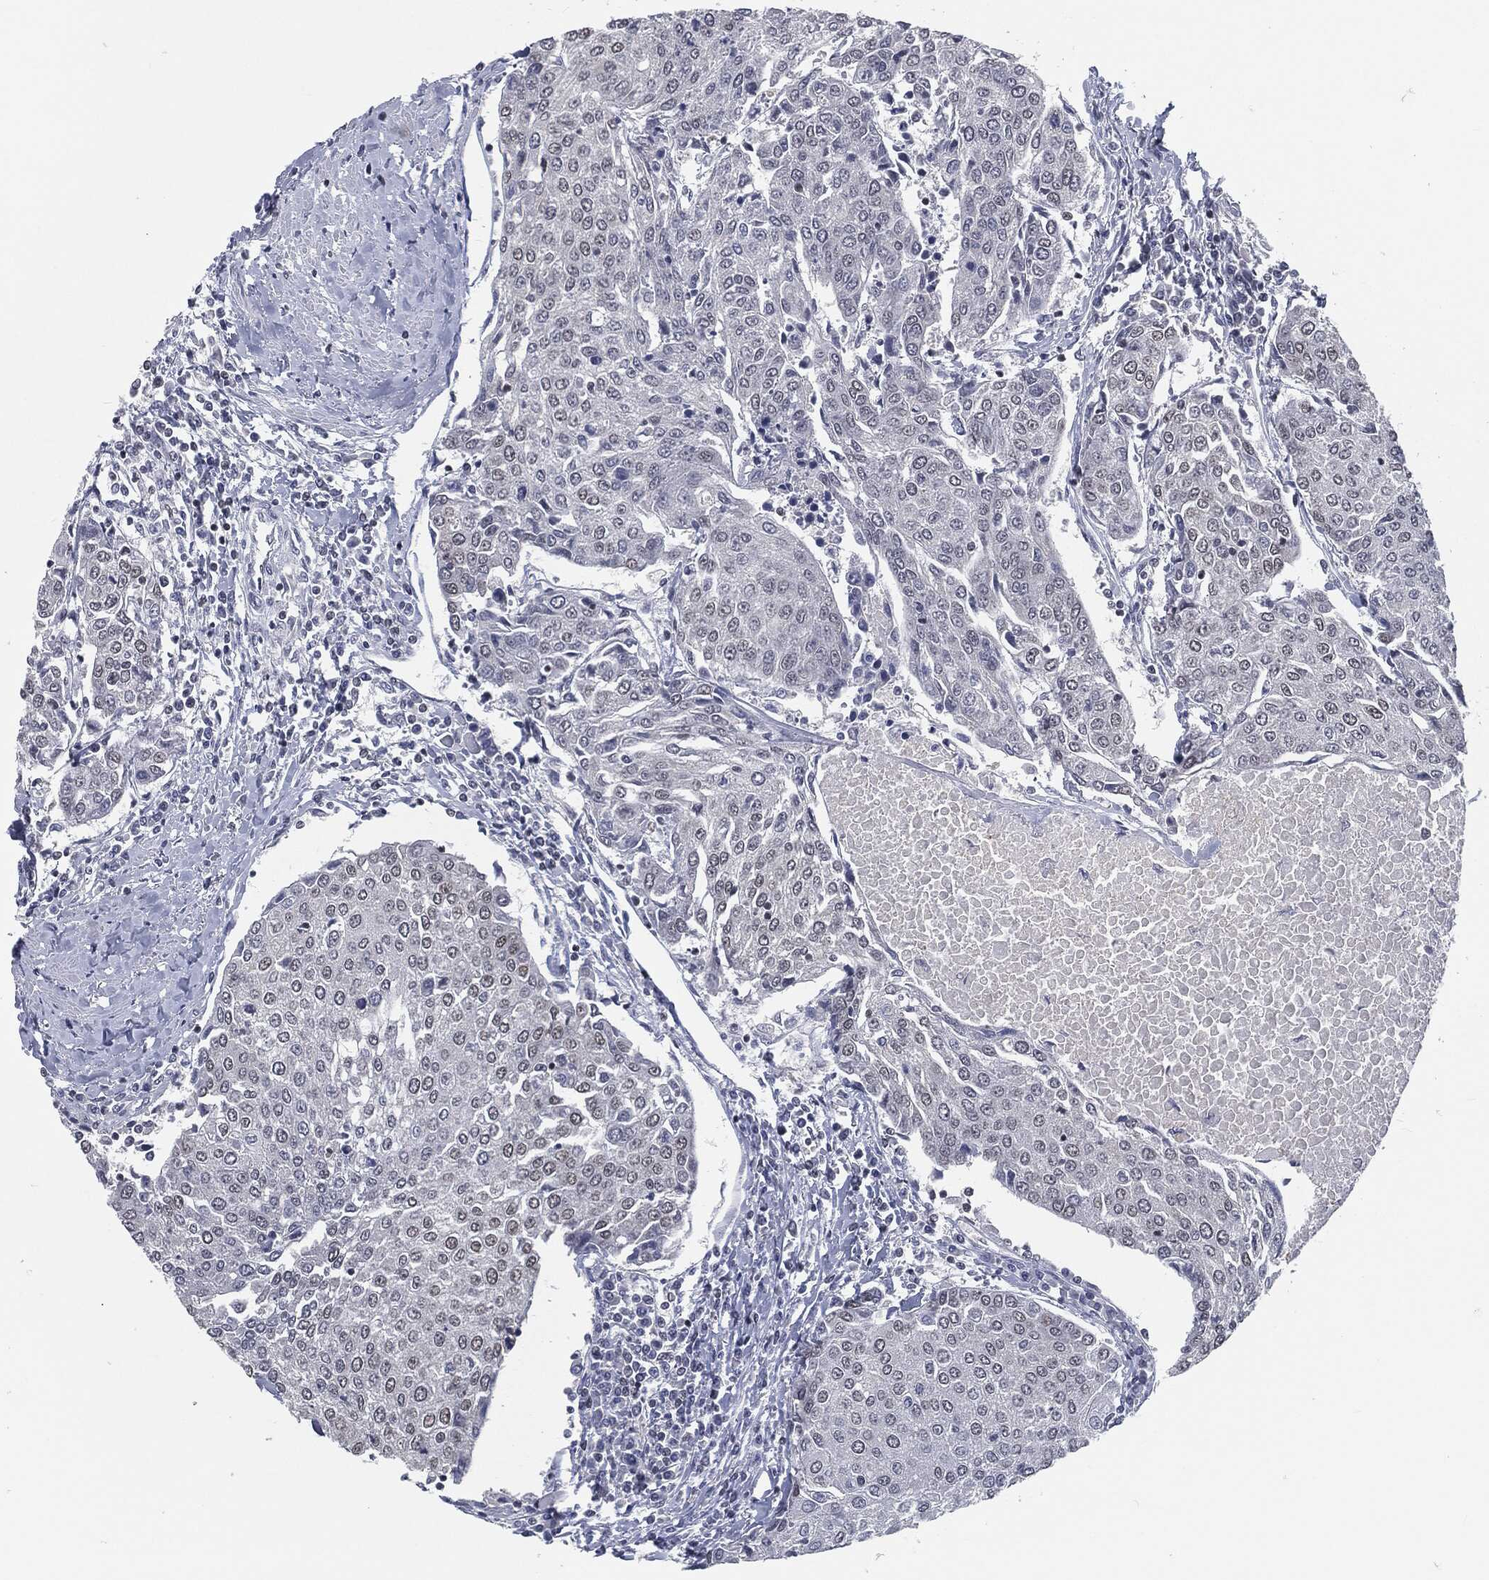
{"staining": {"intensity": "negative", "quantity": "none", "location": "none"}, "tissue": "urothelial cancer", "cell_type": "Tumor cells", "image_type": "cancer", "snomed": [{"axis": "morphology", "description": "Urothelial carcinoma, High grade"}, {"axis": "topography", "description": "Urinary bladder"}], "caption": "Tumor cells show no significant expression in urothelial cancer.", "gene": "ANXA1", "patient": {"sex": "female", "age": 85}}